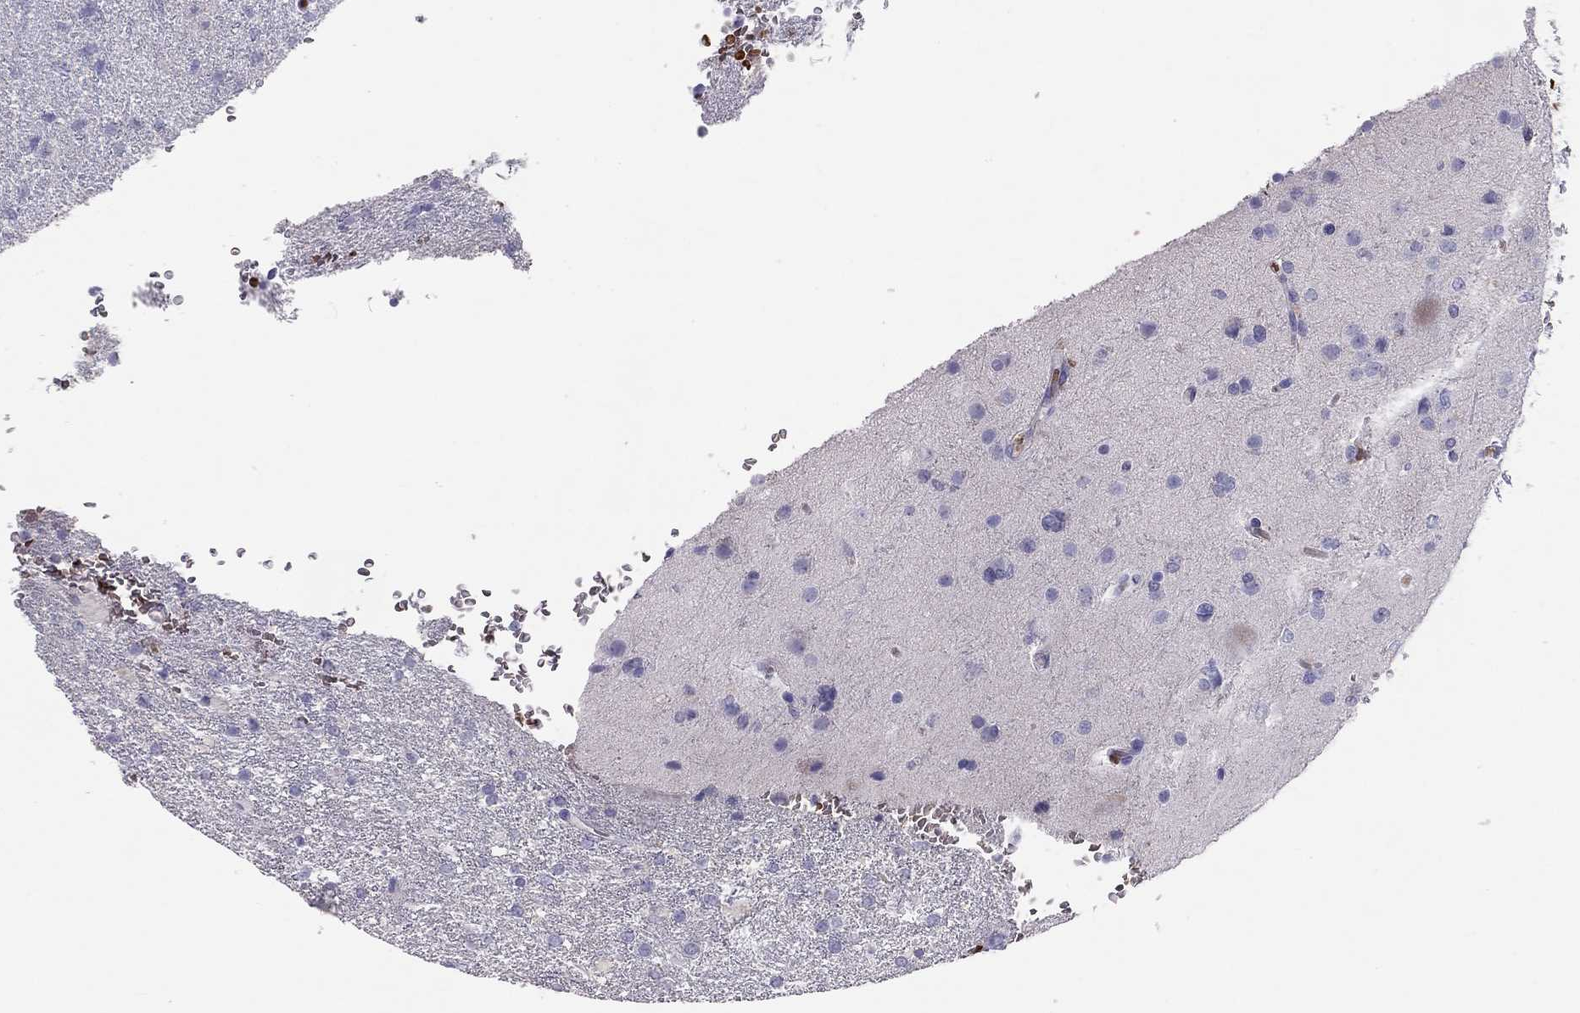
{"staining": {"intensity": "negative", "quantity": "none", "location": "none"}, "tissue": "glioma", "cell_type": "Tumor cells", "image_type": "cancer", "snomed": [{"axis": "morphology", "description": "Glioma, malignant, High grade"}, {"axis": "topography", "description": "Brain"}], "caption": "A histopathology image of glioma stained for a protein reveals no brown staining in tumor cells. (DAB (3,3'-diaminobenzidine) immunohistochemistry with hematoxylin counter stain).", "gene": "RHD", "patient": {"sex": "male", "age": 68}}